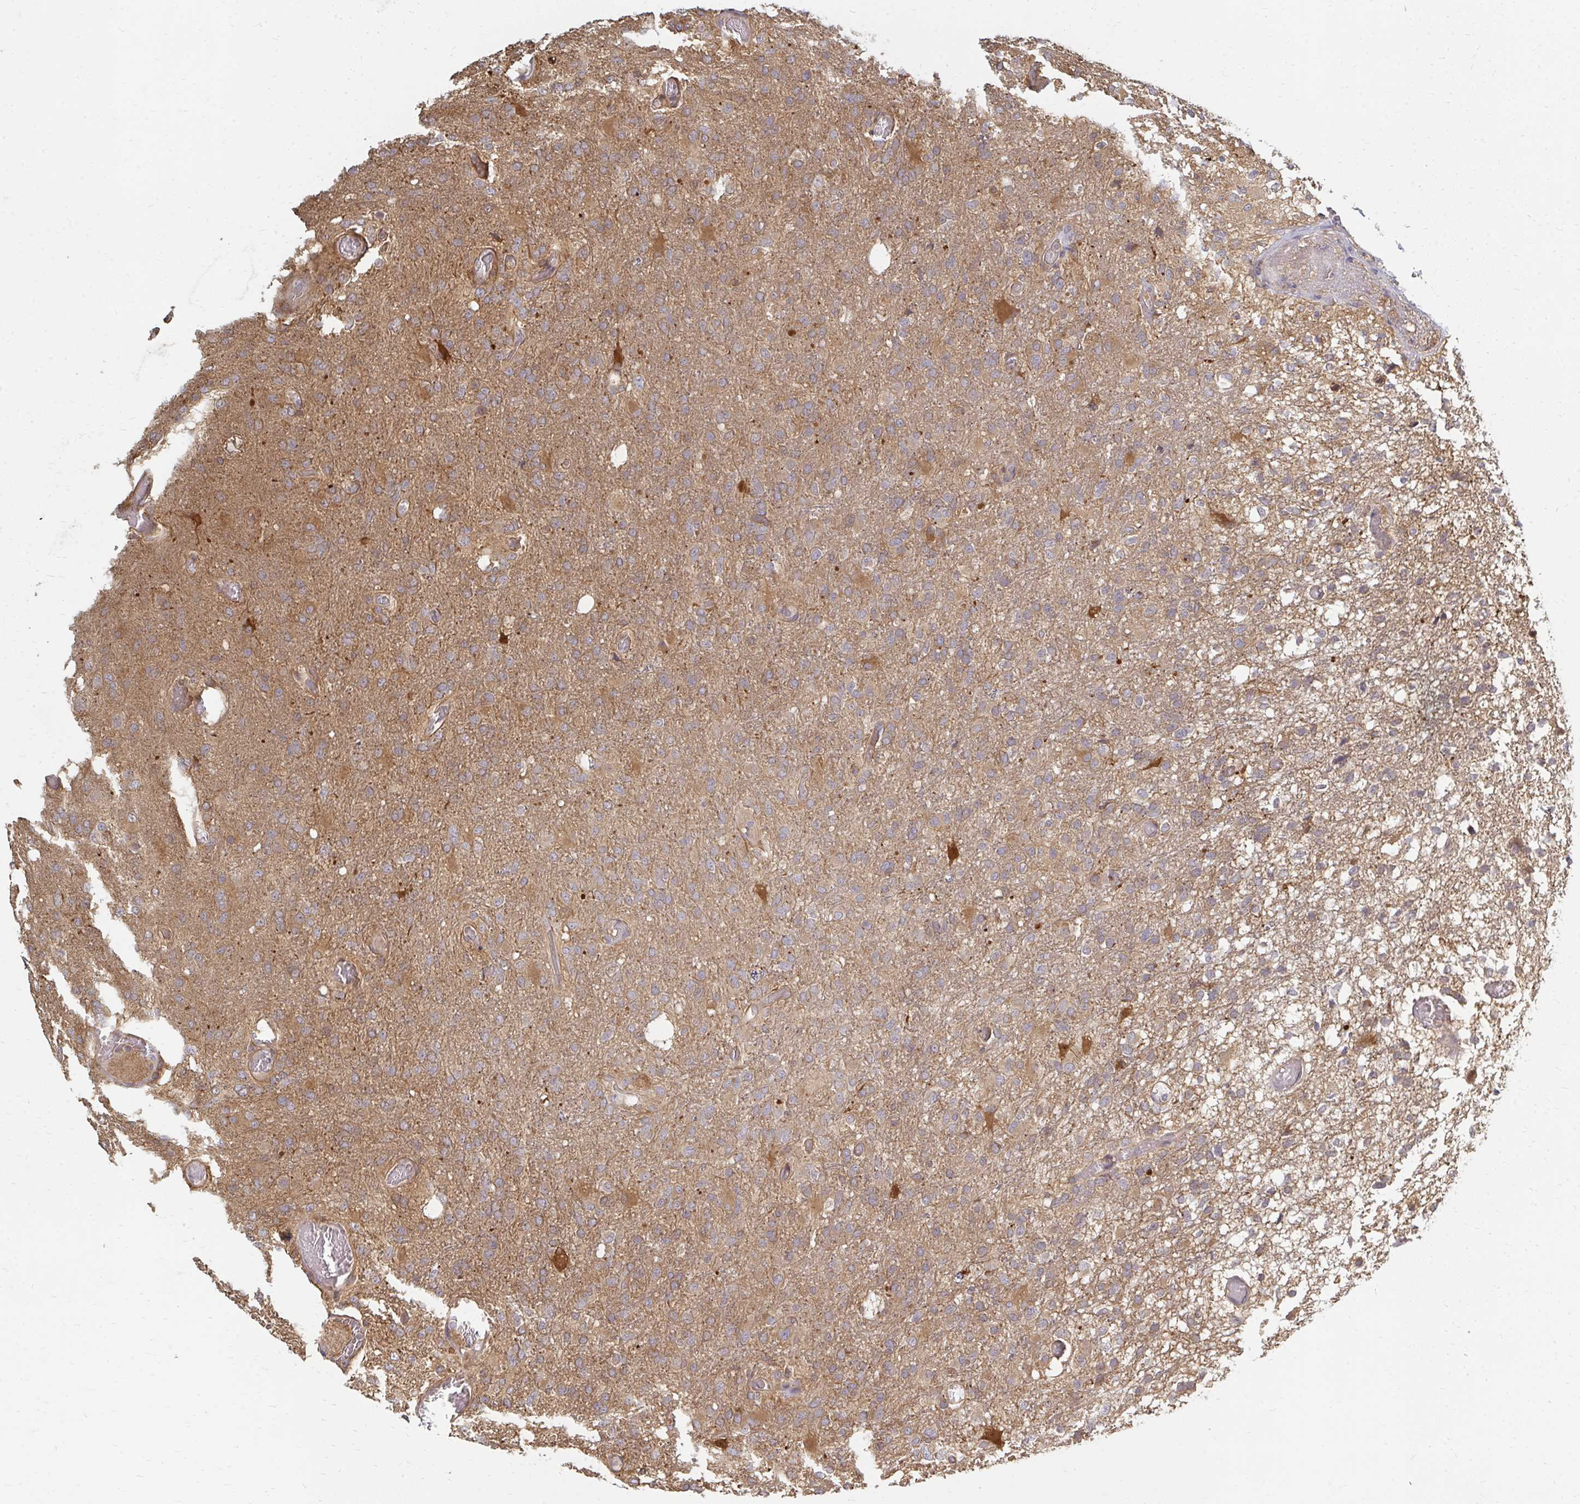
{"staining": {"intensity": "weak", "quantity": ">75%", "location": "cytoplasmic/membranous"}, "tissue": "glioma", "cell_type": "Tumor cells", "image_type": "cancer", "snomed": [{"axis": "morphology", "description": "Glioma, malignant, High grade"}, {"axis": "topography", "description": "Brain"}], "caption": "An immunohistochemistry image of neoplastic tissue is shown. Protein staining in brown labels weak cytoplasmic/membranous positivity in malignant glioma (high-grade) within tumor cells. Nuclei are stained in blue.", "gene": "ZNF285", "patient": {"sex": "female", "age": 74}}